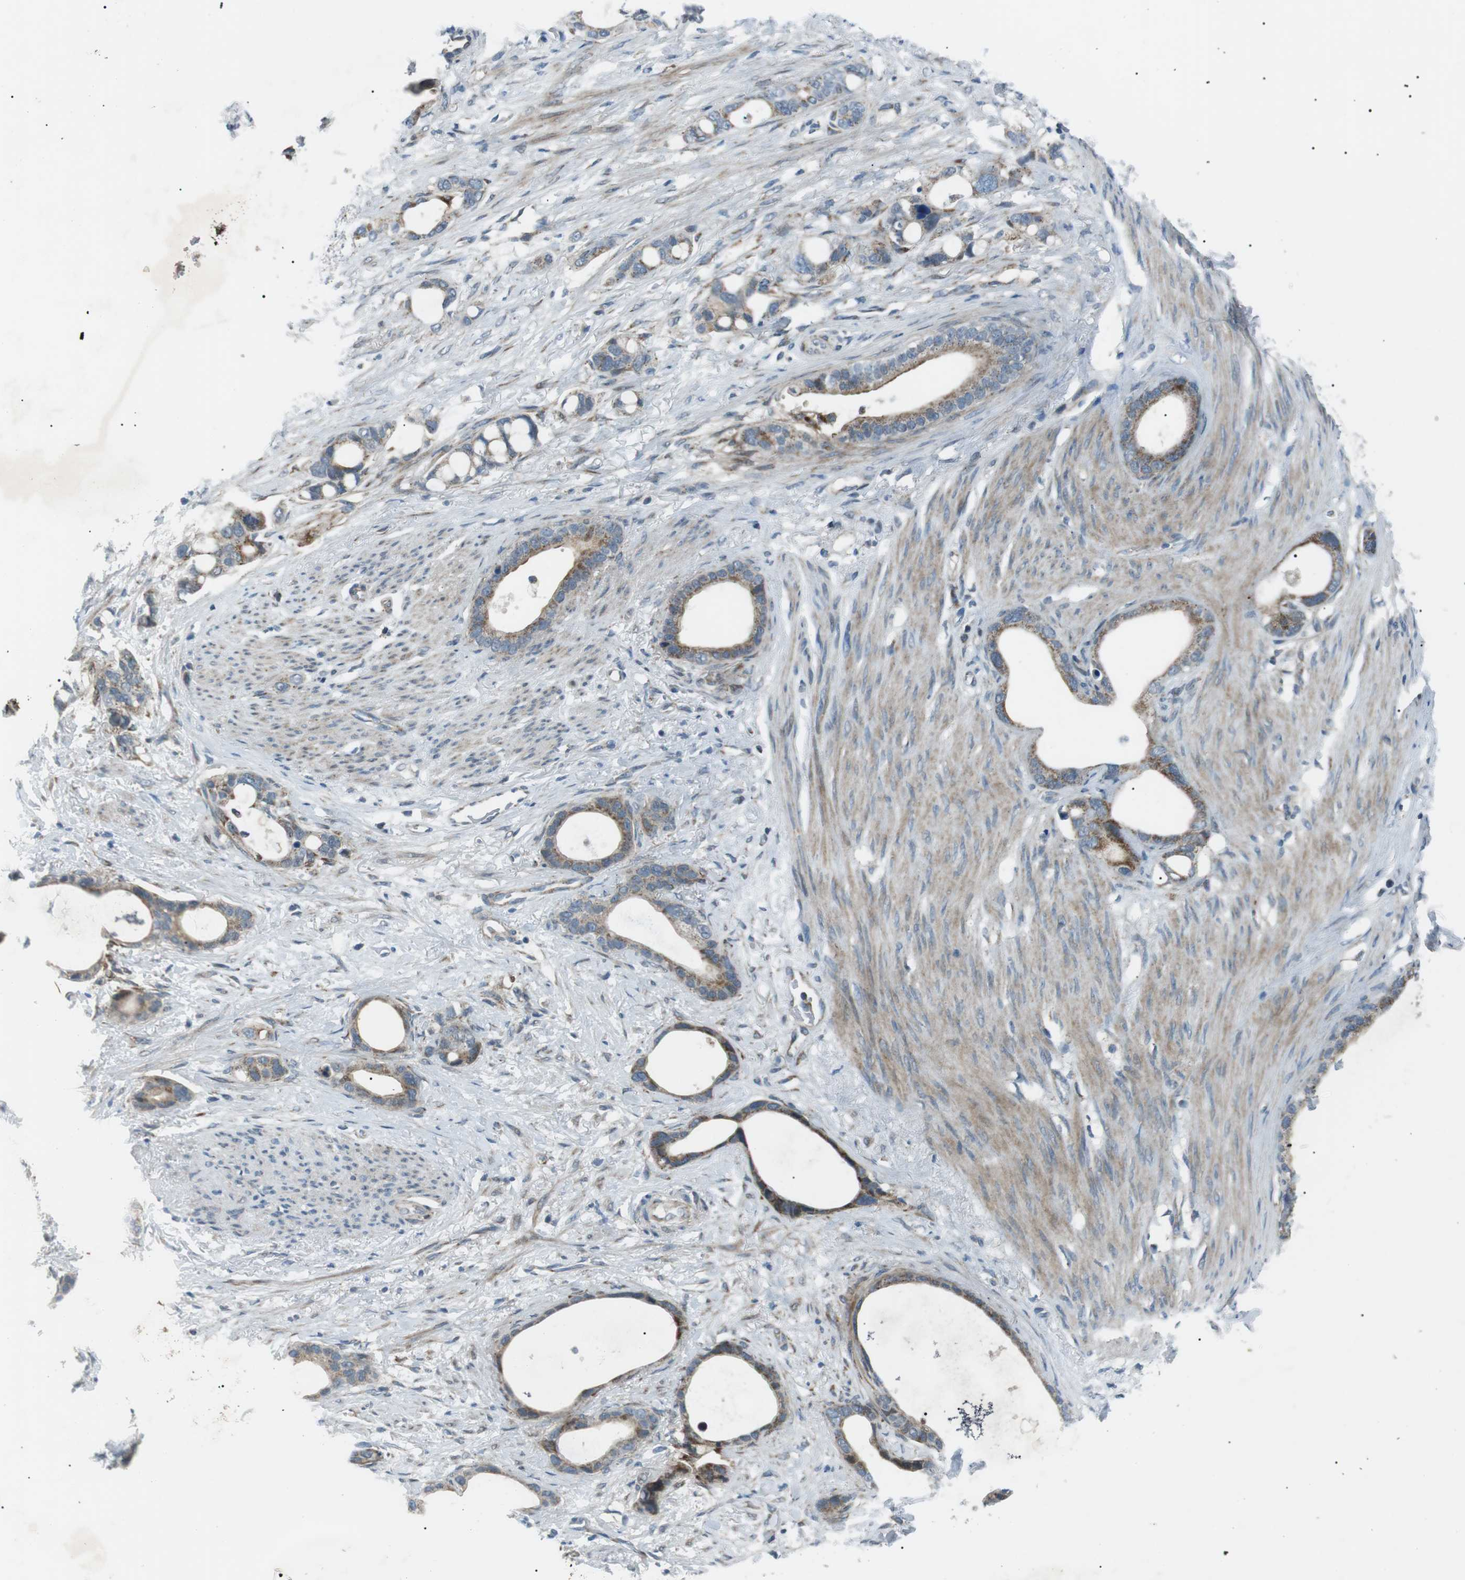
{"staining": {"intensity": "moderate", "quantity": ">75%", "location": "cytoplasmic/membranous"}, "tissue": "stomach cancer", "cell_type": "Tumor cells", "image_type": "cancer", "snomed": [{"axis": "morphology", "description": "Adenocarcinoma, NOS"}, {"axis": "topography", "description": "Stomach"}], "caption": "Immunohistochemical staining of stomach cancer demonstrates moderate cytoplasmic/membranous protein expression in about >75% of tumor cells. The protein of interest is stained brown, and the nuclei are stained in blue (DAB (3,3'-diaminobenzidine) IHC with brightfield microscopy, high magnification).", "gene": "ARID5B", "patient": {"sex": "female", "age": 75}}